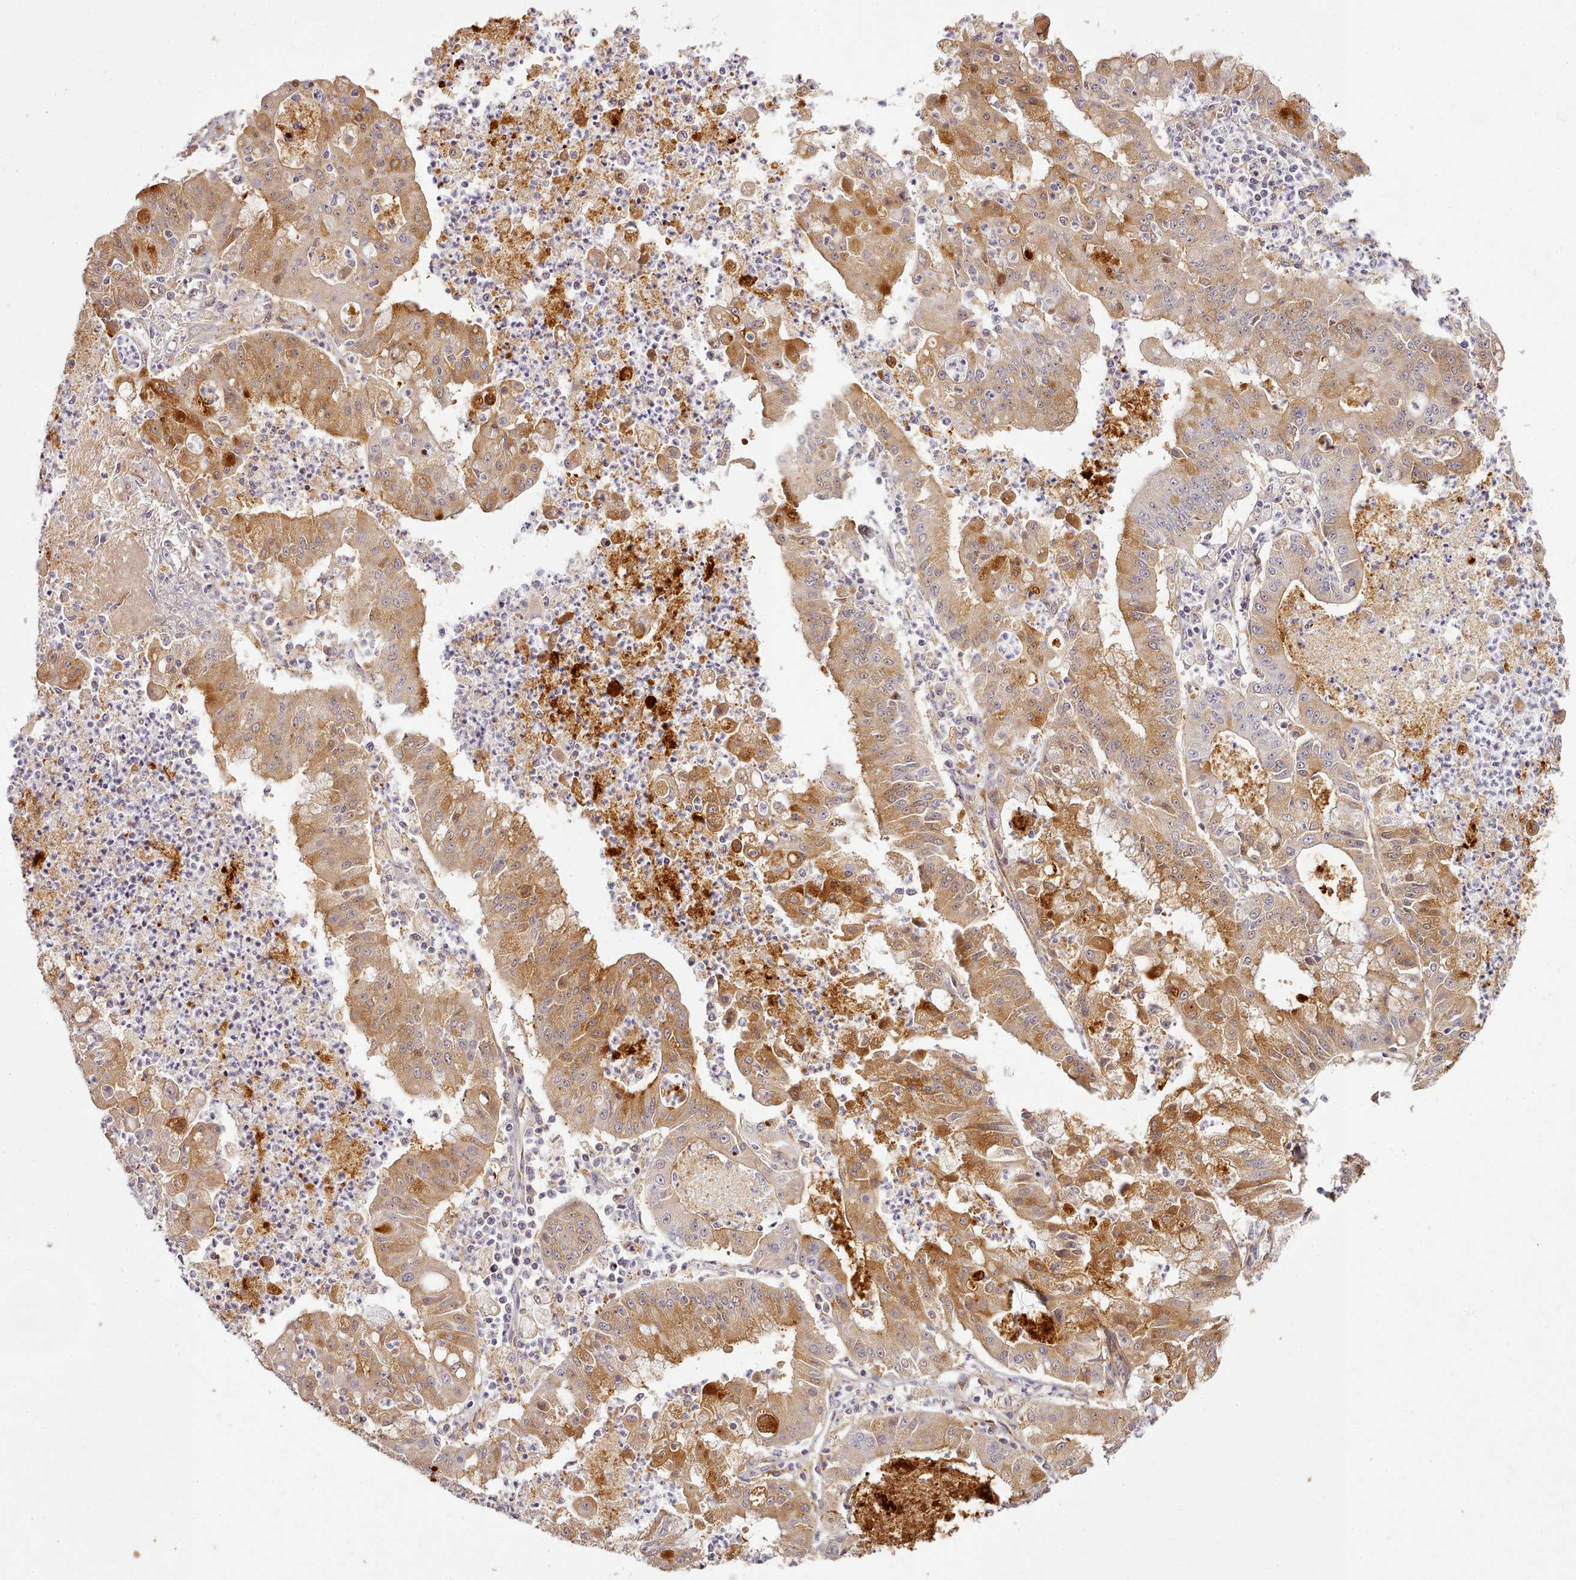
{"staining": {"intensity": "moderate", "quantity": "25%-75%", "location": "cytoplasmic/membranous,nuclear"}, "tissue": "ovarian cancer", "cell_type": "Tumor cells", "image_type": "cancer", "snomed": [{"axis": "morphology", "description": "Cystadenocarcinoma, mucinous, NOS"}, {"axis": "topography", "description": "Ovary"}], "caption": "Immunohistochemistry photomicrograph of neoplastic tissue: human ovarian cancer stained using immunohistochemistry (IHC) exhibits medium levels of moderate protein expression localized specifically in the cytoplasmic/membranous and nuclear of tumor cells, appearing as a cytoplasmic/membranous and nuclear brown color.", "gene": "C1QTNF5", "patient": {"sex": "female", "age": 70}}